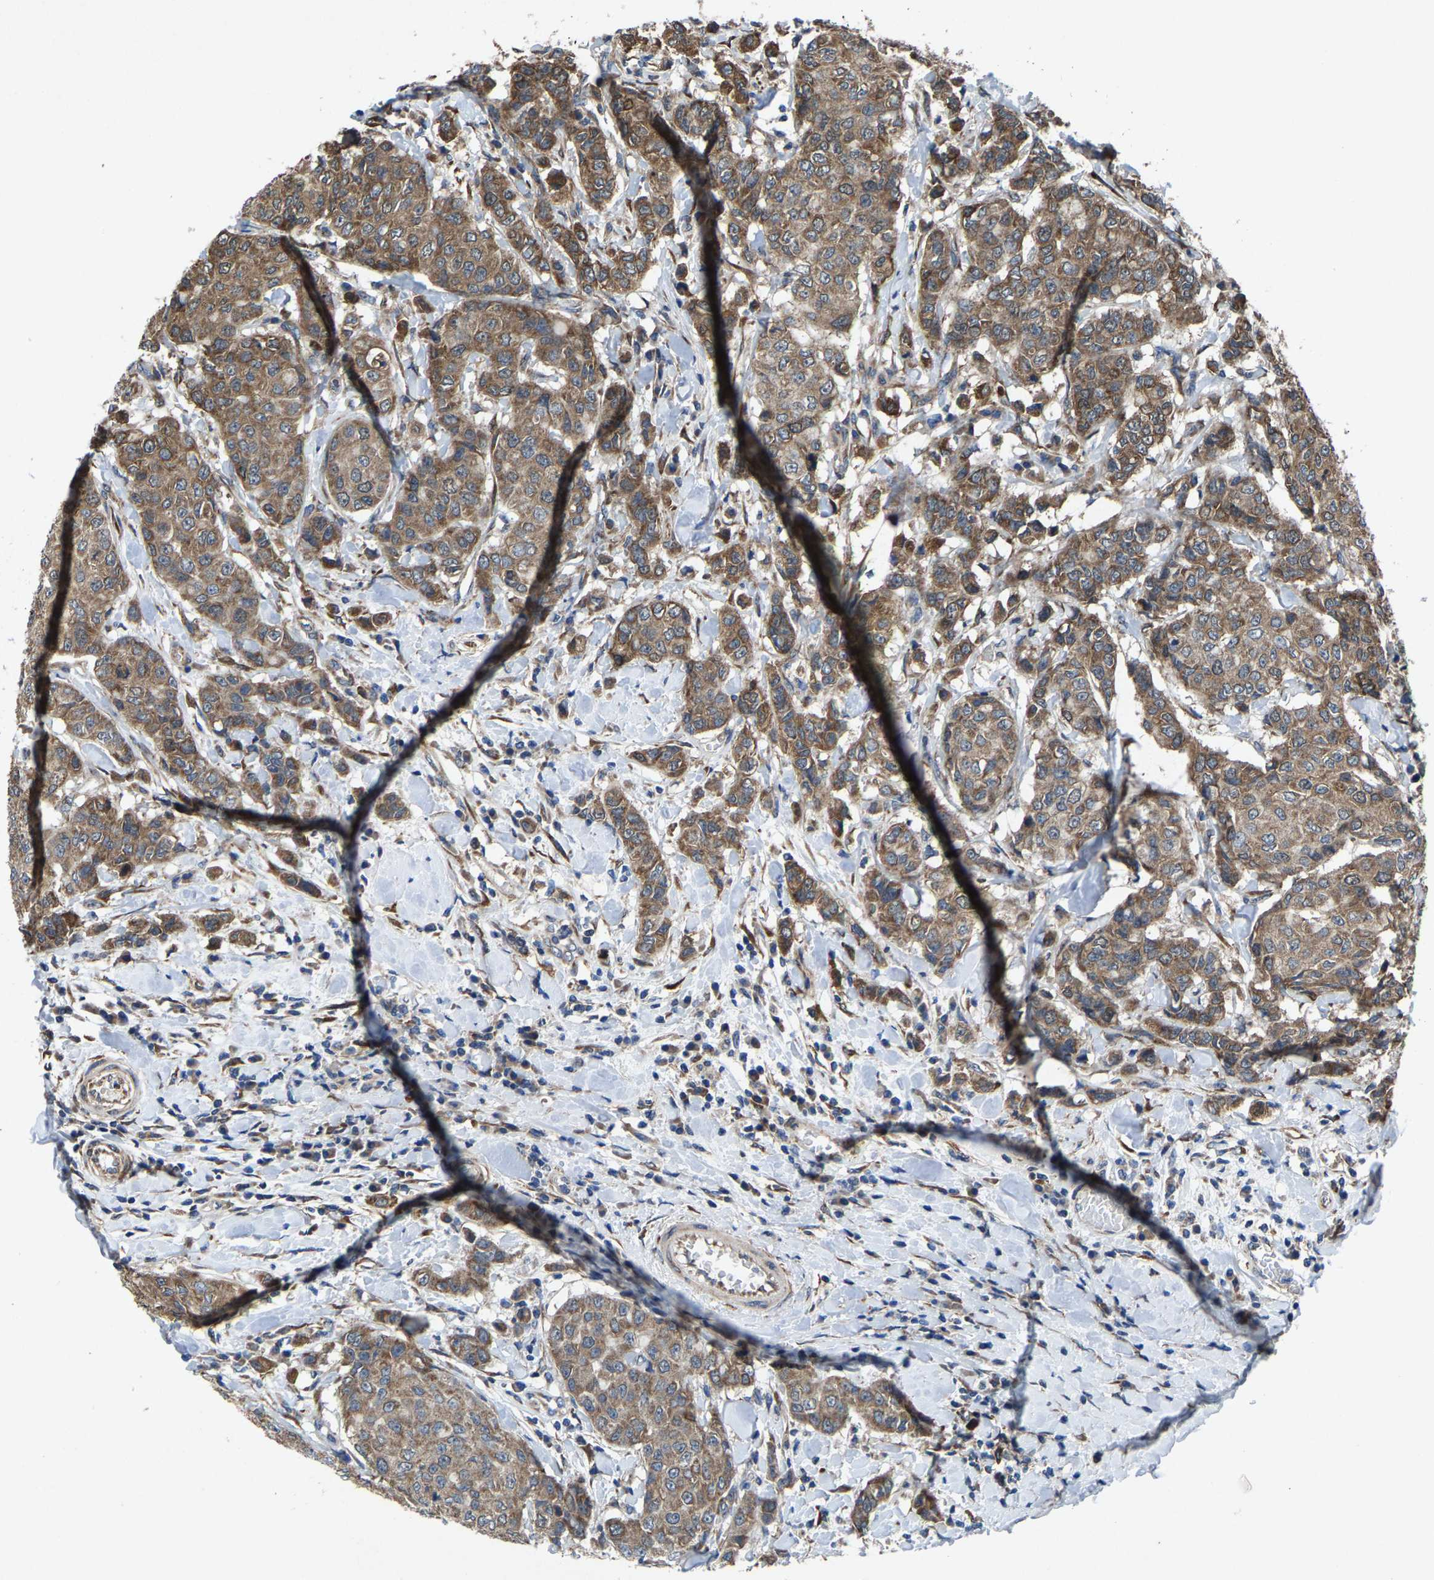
{"staining": {"intensity": "moderate", "quantity": ">75%", "location": "cytoplasmic/membranous"}, "tissue": "breast cancer", "cell_type": "Tumor cells", "image_type": "cancer", "snomed": [{"axis": "morphology", "description": "Duct carcinoma"}, {"axis": "topography", "description": "Breast"}], "caption": "Breast cancer stained with a protein marker exhibits moderate staining in tumor cells.", "gene": "PDP1", "patient": {"sex": "female", "age": 27}}